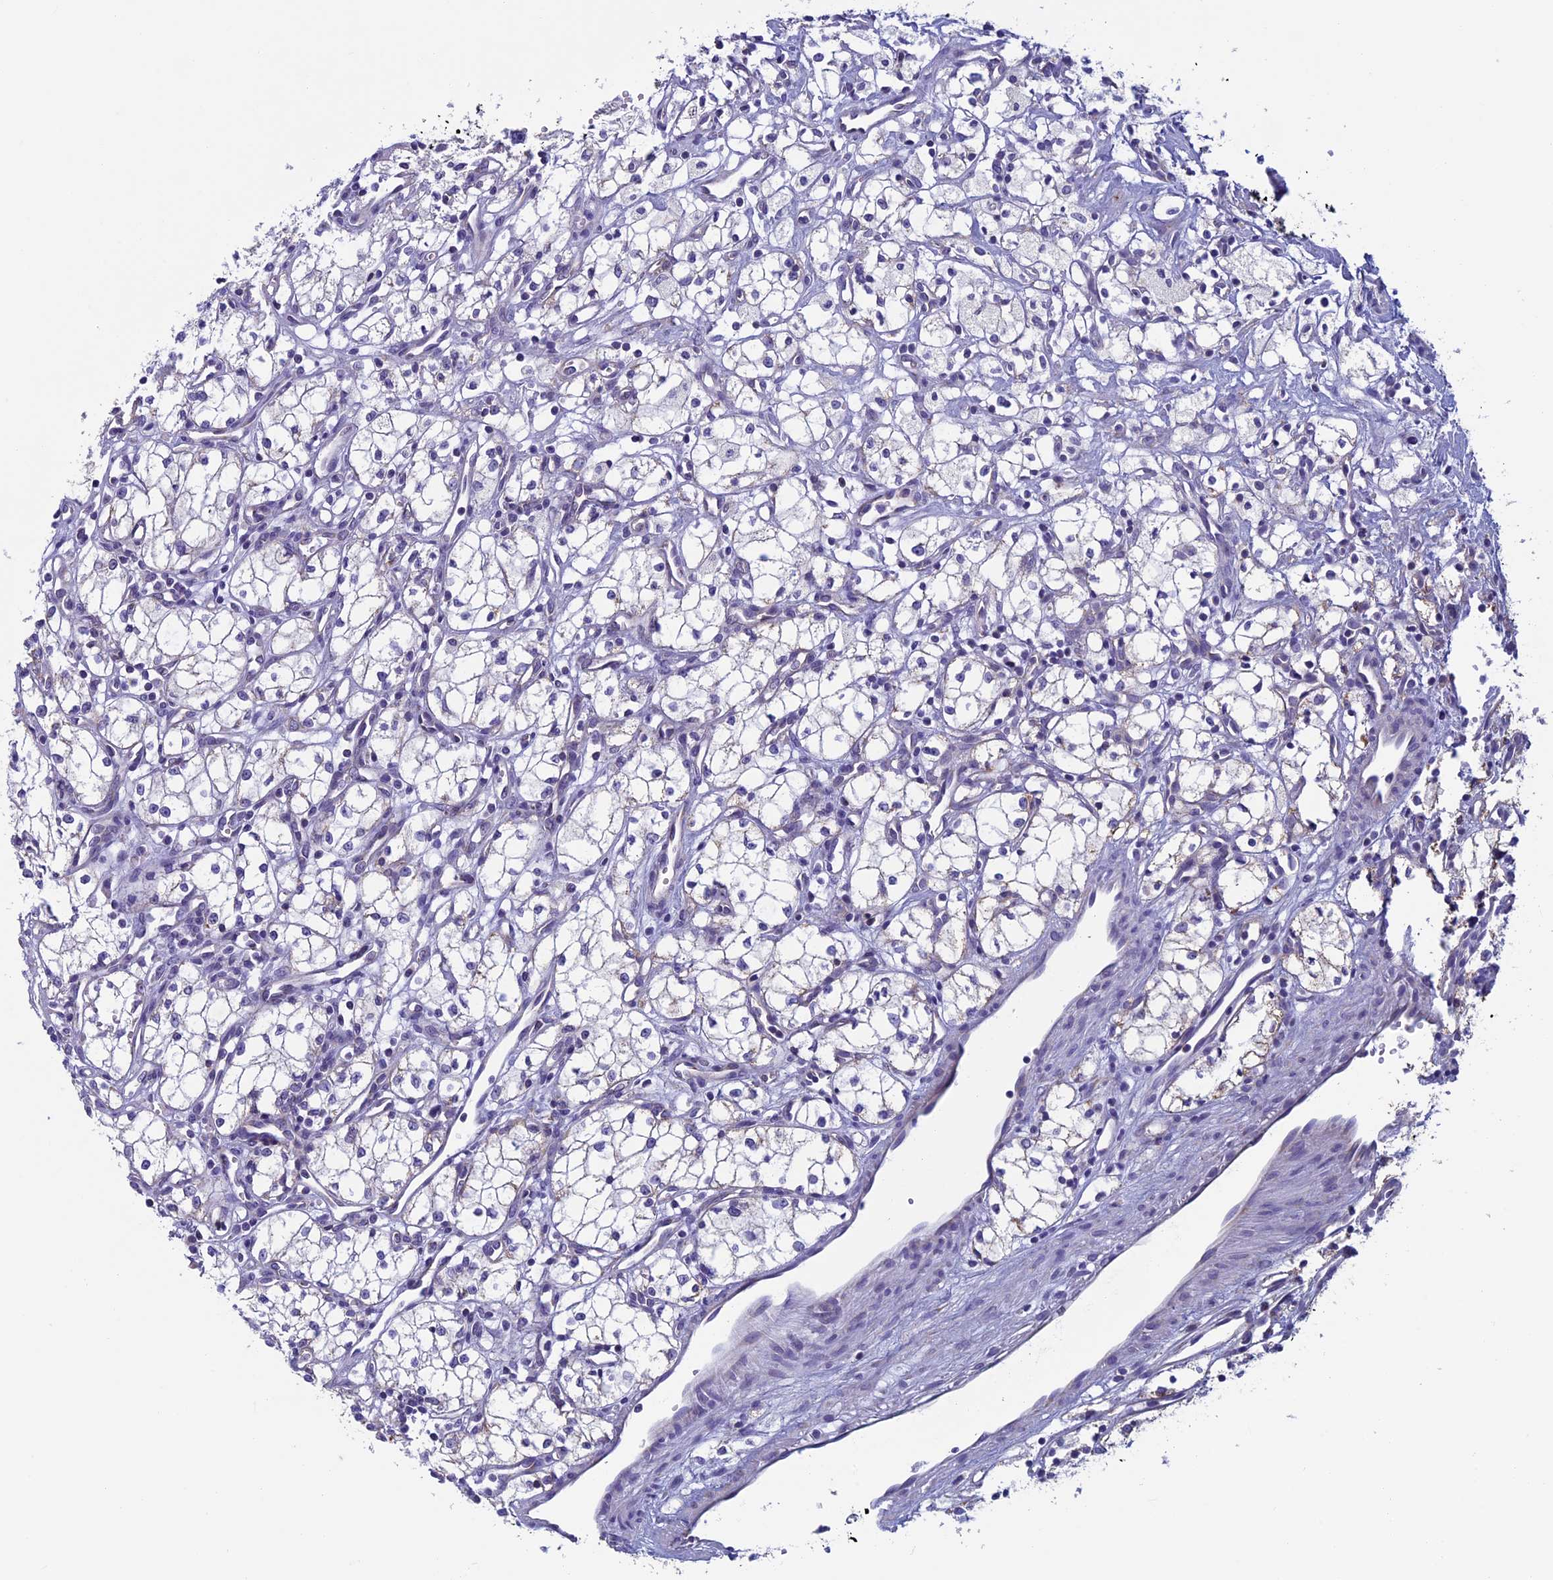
{"staining": {"intensity": "negative", "quantity": "none", "location": "none"}, "tissue": "renal cancer", "cell_type": "Tumor cells", "image_type": "cancer", "snomed": [{"axis": "morphology", "description": "Adenocarcinoma, NOS"}, {"axis": "topography", "description": "Kidney"}], "caption": "DAB immunohistochemical staining of human renal adenocarcinoma reveals no significant positivity in tumor cells.", "gene": "MFSD12", "patient": {"sex": "male", "age": 59}}